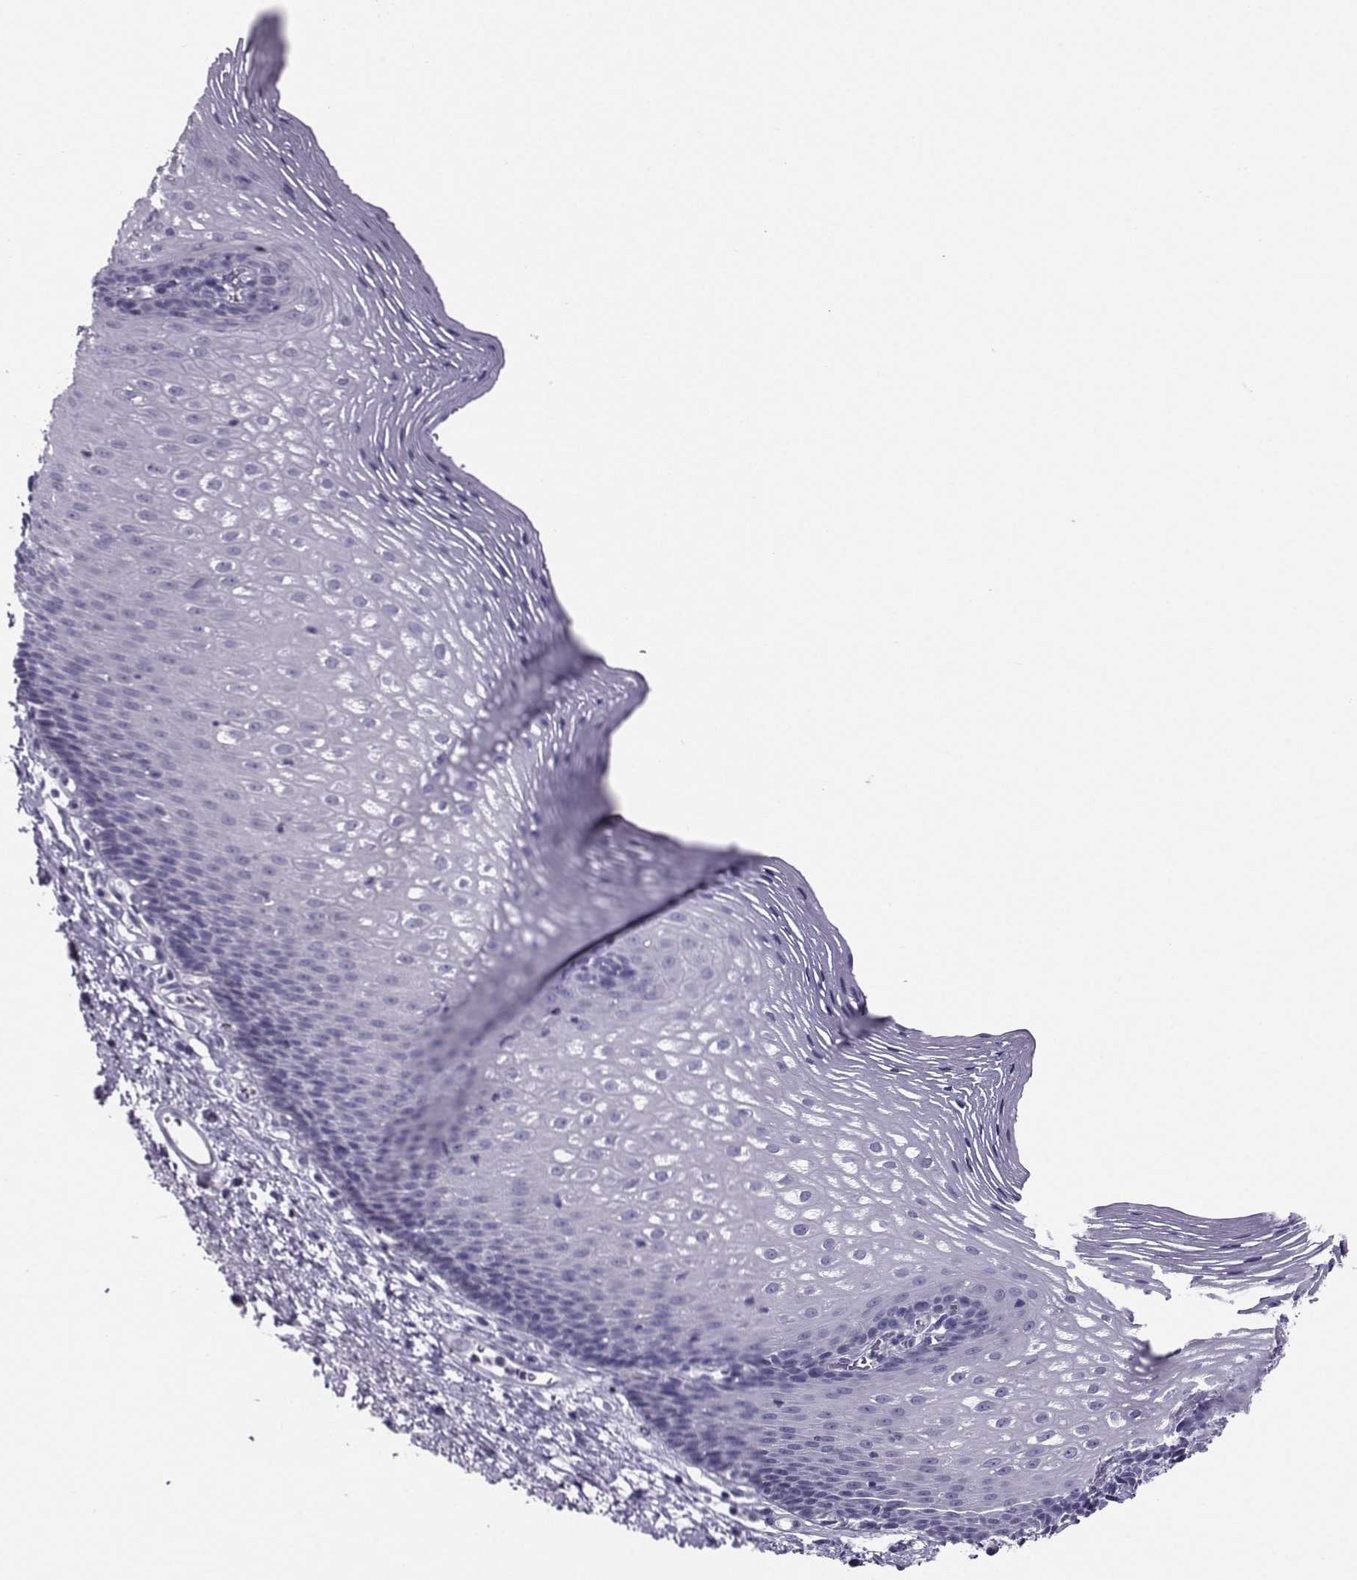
{"staining": {"intensity": "negative", "quantity": "none", "location": "none"}, "tissue": "esophagus", "cell_type": "Squamous epithelial cells", "image_type": "normal", "snomed": [{"axis": "morphology", "description": "Normal tissue, NOS"}, {"axis": "topography", "description": "Esophagus"}], "caption": "Squamous epithelial cells show no significant protein expression in unremarkable esophagus. Brightfield microscopy of immunohistochemistry (IHC) stained with DAB (3,3'-diaminobenzidine) (brown) and hematoxylin (blue), captured at high magnification.", "gene": "PGK1", "patient": {"sex": "male", "age": 76}}